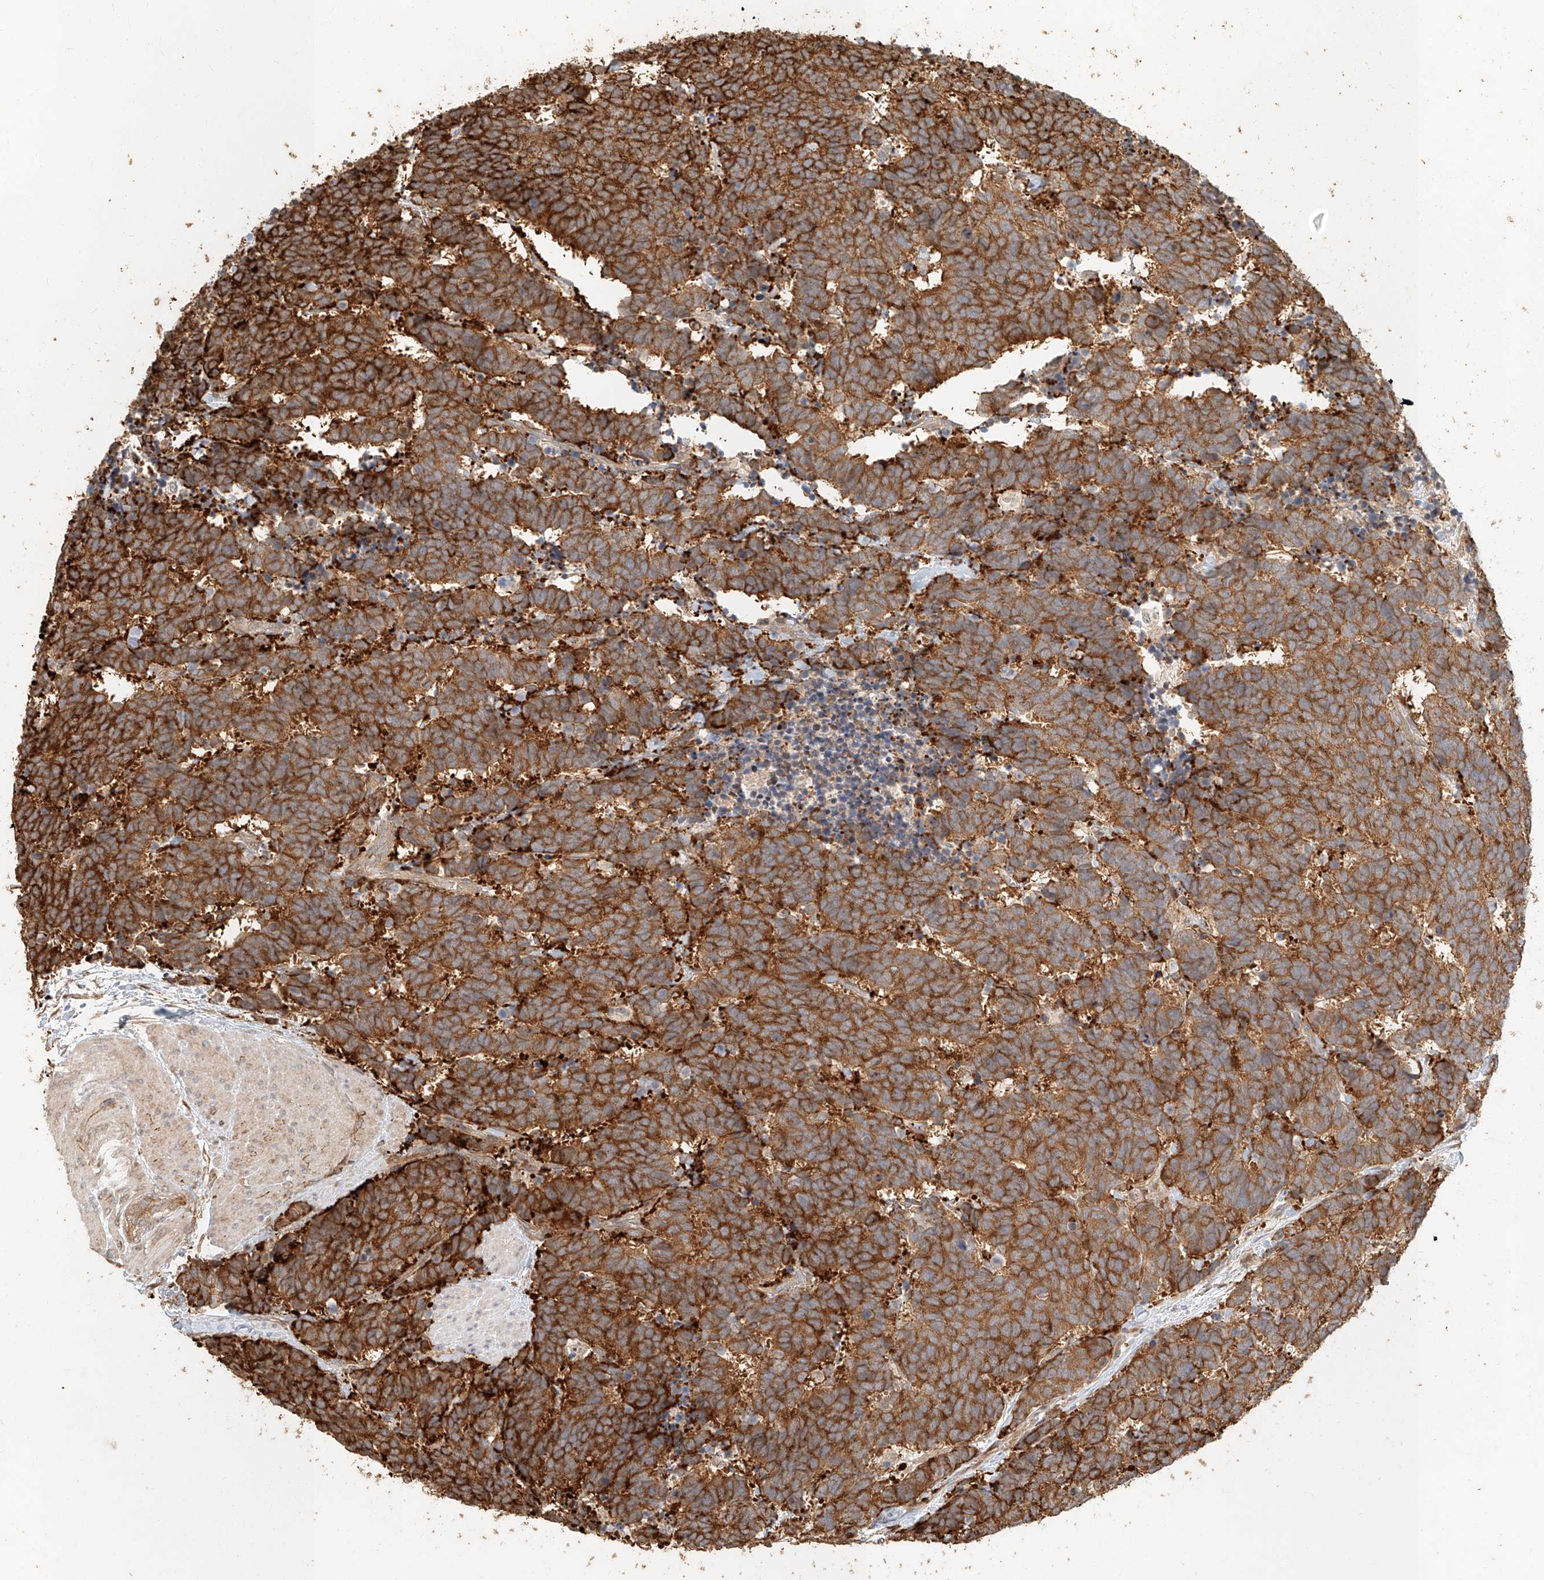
{"staining": {"intensity": "strong", "quantity": ">75%", "location": "cytoplasmic/membranous"}, "tissue": "carcinoid", "cell_type": "Tumor cells", "image_type": "cancer", "snomed": [{"axis": "morphology", "description": "Carcinoma, NOS"}, {"axis": "morphology", "description": "Carcinoid, malignant, NOS"}, {"axis": "topography", "description": "Urinary bladder"}], "caption": "Carcinoid (malignant) stained for a protein demonstrates strong cytoplasmic/membranous positivity in tumor cells.", "gene": "NAP1L1", "patient": {"sex": "male", "age": 57}}